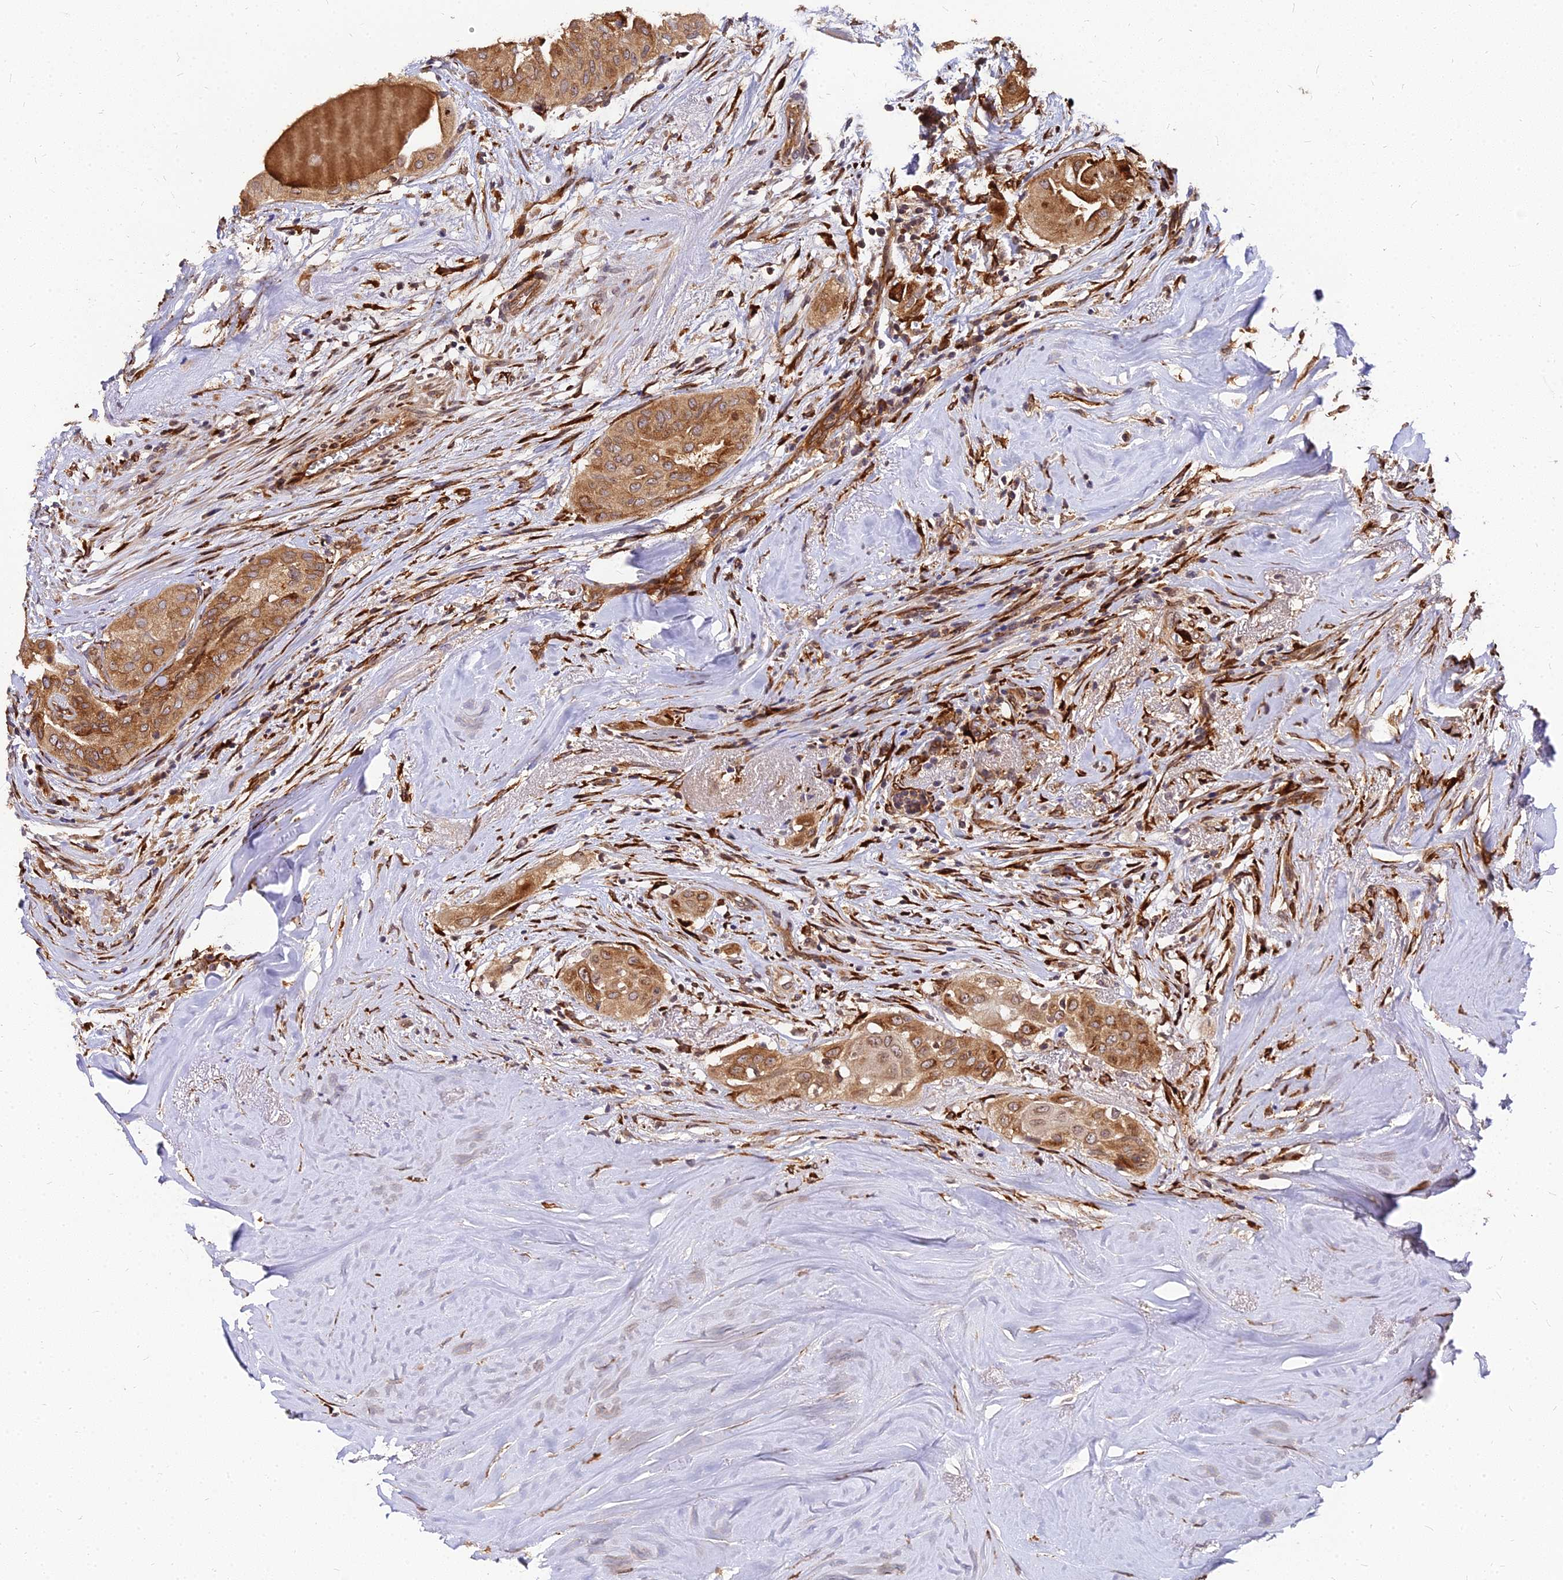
{"staining": {"intensity": "moderate", "quantity": ">75%", "location": "cytoplasmic/membranous"}, "tissue": "thyroid cancer", "cell_type": "Tumor cells", "image_type": "cancer", "snomed": [{"axis": "morphology", "description": "Papillary adenocarcinoma, NOS"}, {"axis": "topography", "description": "Thyroid gland"}], "caption": "High-power microscopy captured an immunohistochemistry (IHC) image of thyroid cancer, revealing moderate cytoplasmic/membranous staining in about >75% of tumor cells.", "gene": "PDE4D", "patient": {"sex": "female", "age": 59}}